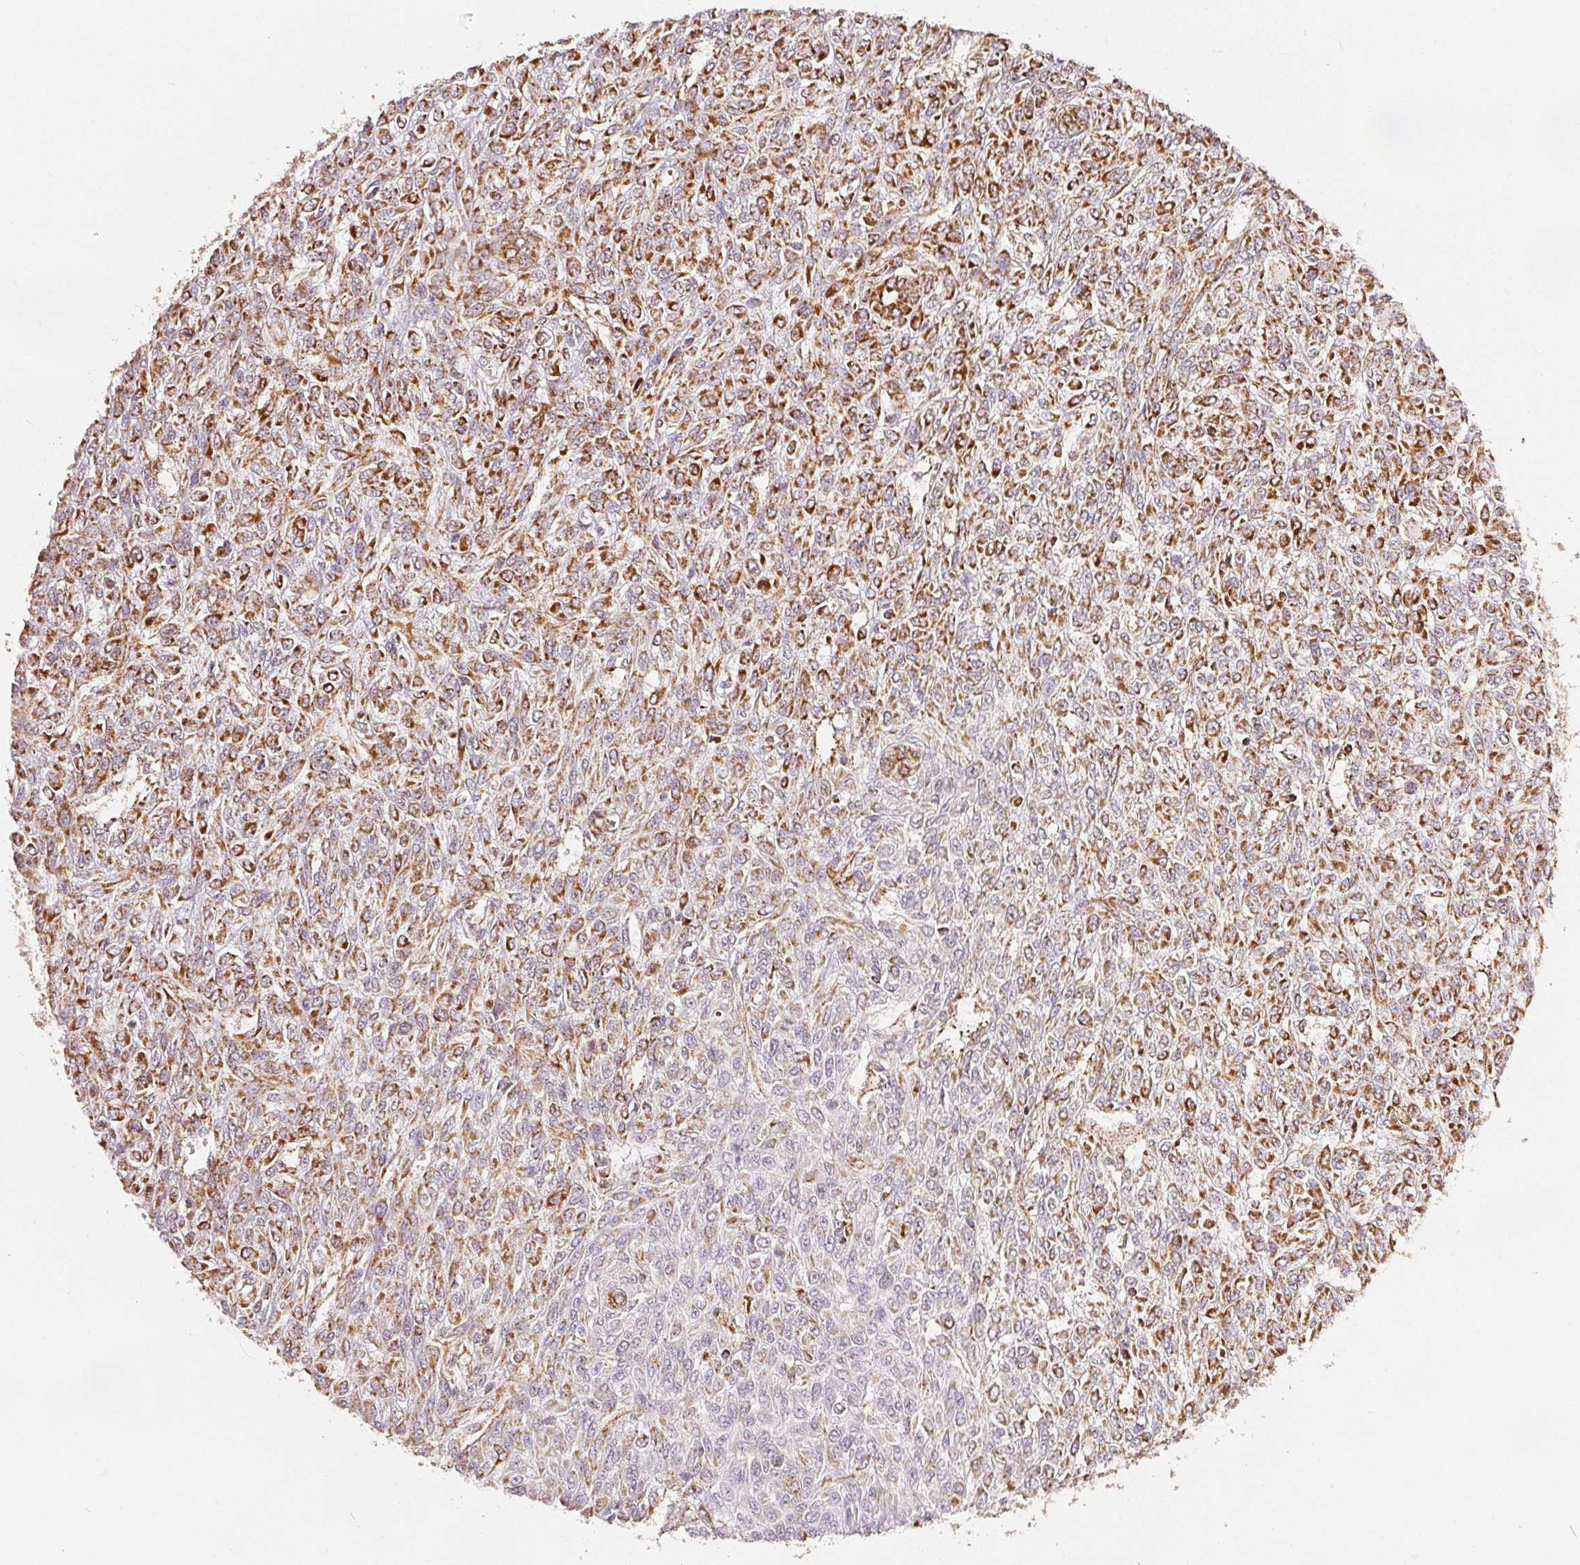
{"staining": {"intensity": "moderate", "quantity": ">75%", "location": "cytoplasmic/membranous"}, "tissue": "renal cancer", "cell_type": "Tumor cells", "image_type": "cancer", "snomed": [{"axis": "morphology", "description": "Adenocarcinoma, NOS"}, {"axis": "topography", "description": "Kidney"}], "caption": "Brown immunohistochemical staining in human adenocarcinoma (renal) demonstrates moderate cytoplasmic/membranous staining in approximately >75% of tumor cells. (brown staining indicates protein expression, while blue staining denotes nuclei).", "gene": "SDHB", "patient": {"sex": "male", "age": 58}}